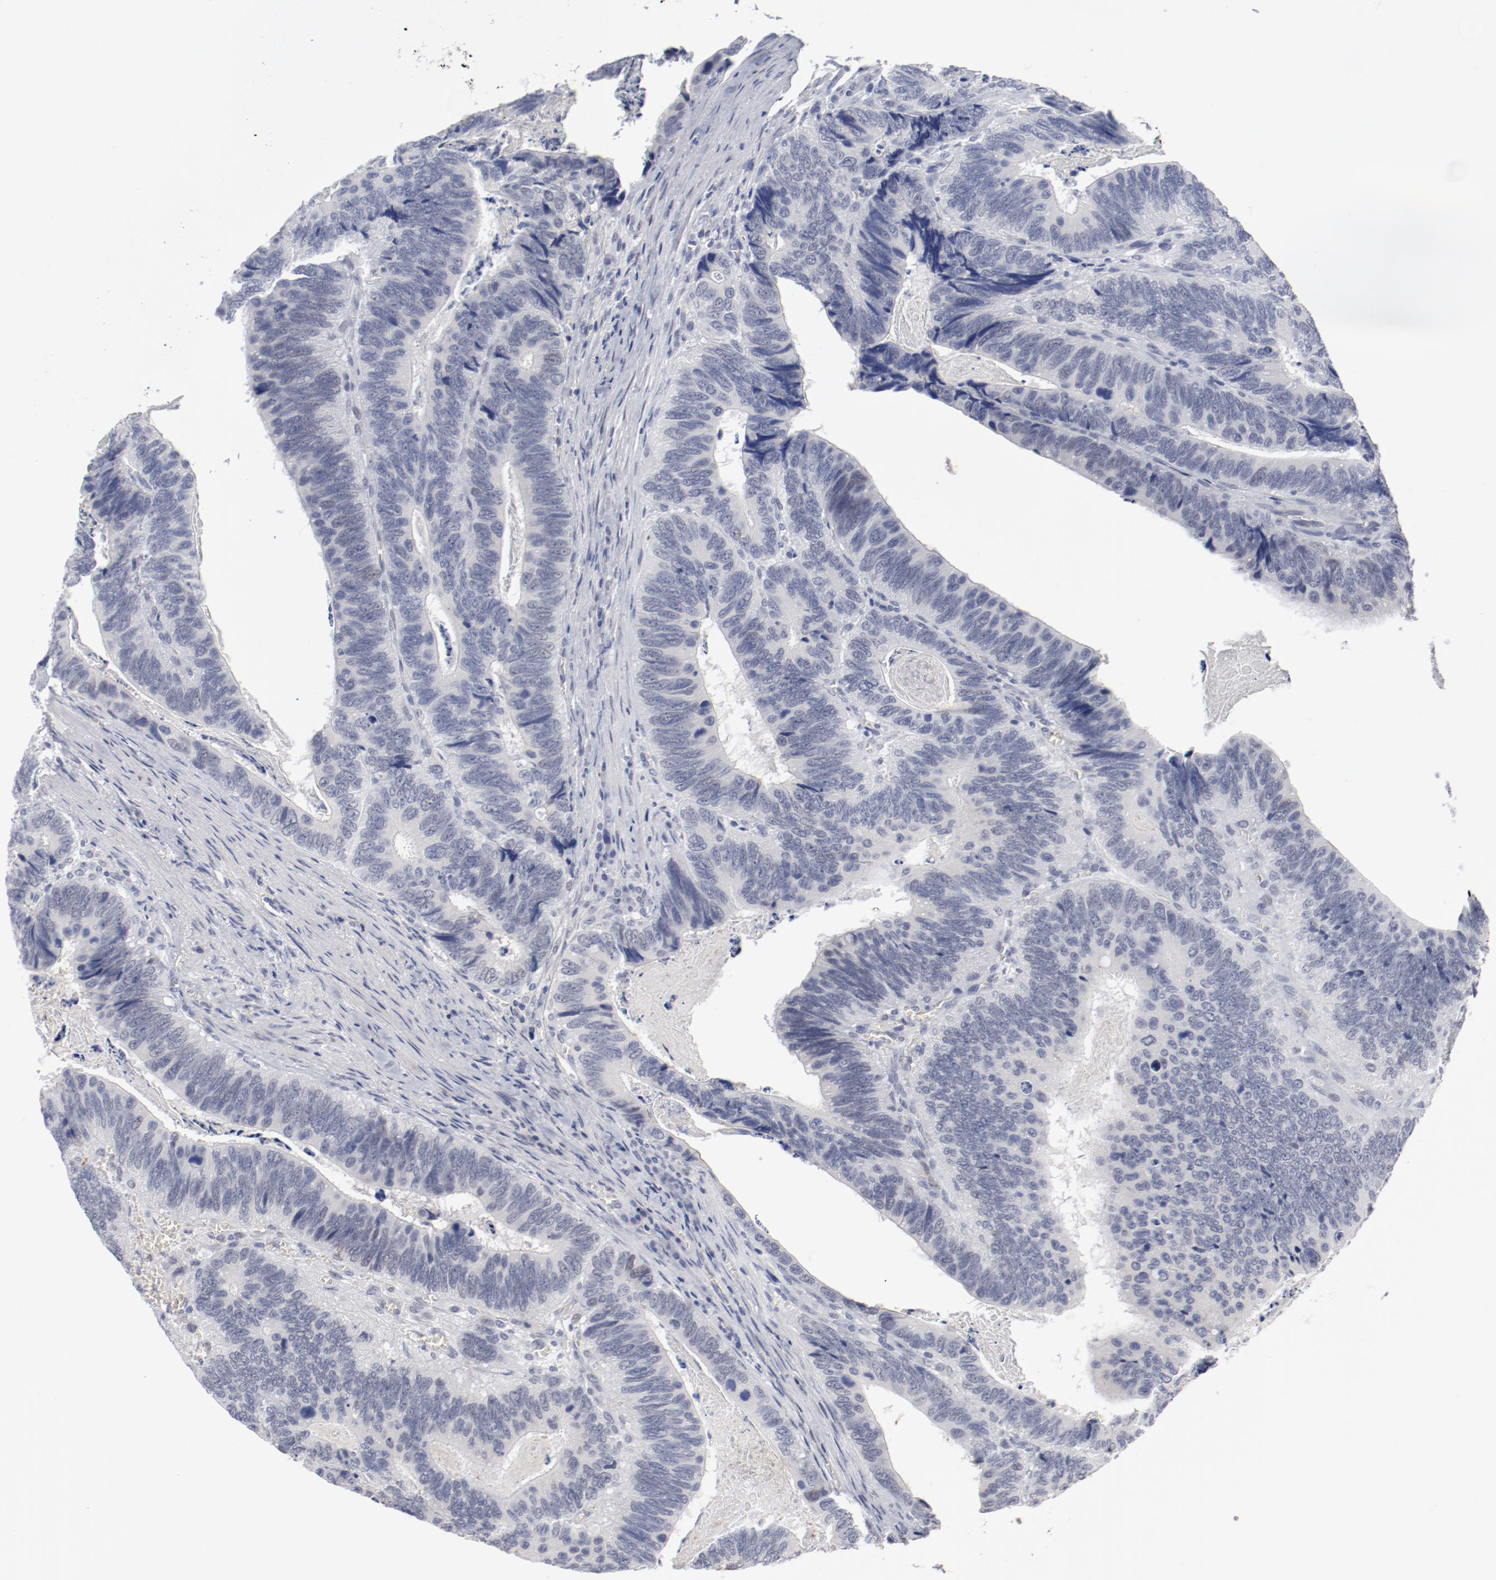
{"staining": {"intensity": "negative", "quantity": "none", "location": "none"}, "tissue": "colorectal cancer", "cell_type": "Tumor cells", "image_type": "cancer", "snomed": [{"axis": "morphology", "description": "Adenocarcinoma, NOS"}, {"axis": "topography", "description": "Colon"}], "caption": "DAB (3,3'-diaminobenzidine) immunohistochemical staining of adenocarcinoma (colorectal) shows no significant expression in tumor cells. (Brightfield microscopy of DAB immunohistochemistry (IHC) at high magnification).", "gene": "ANKLE2", "patient": {"sex": "male", "age": 72}}